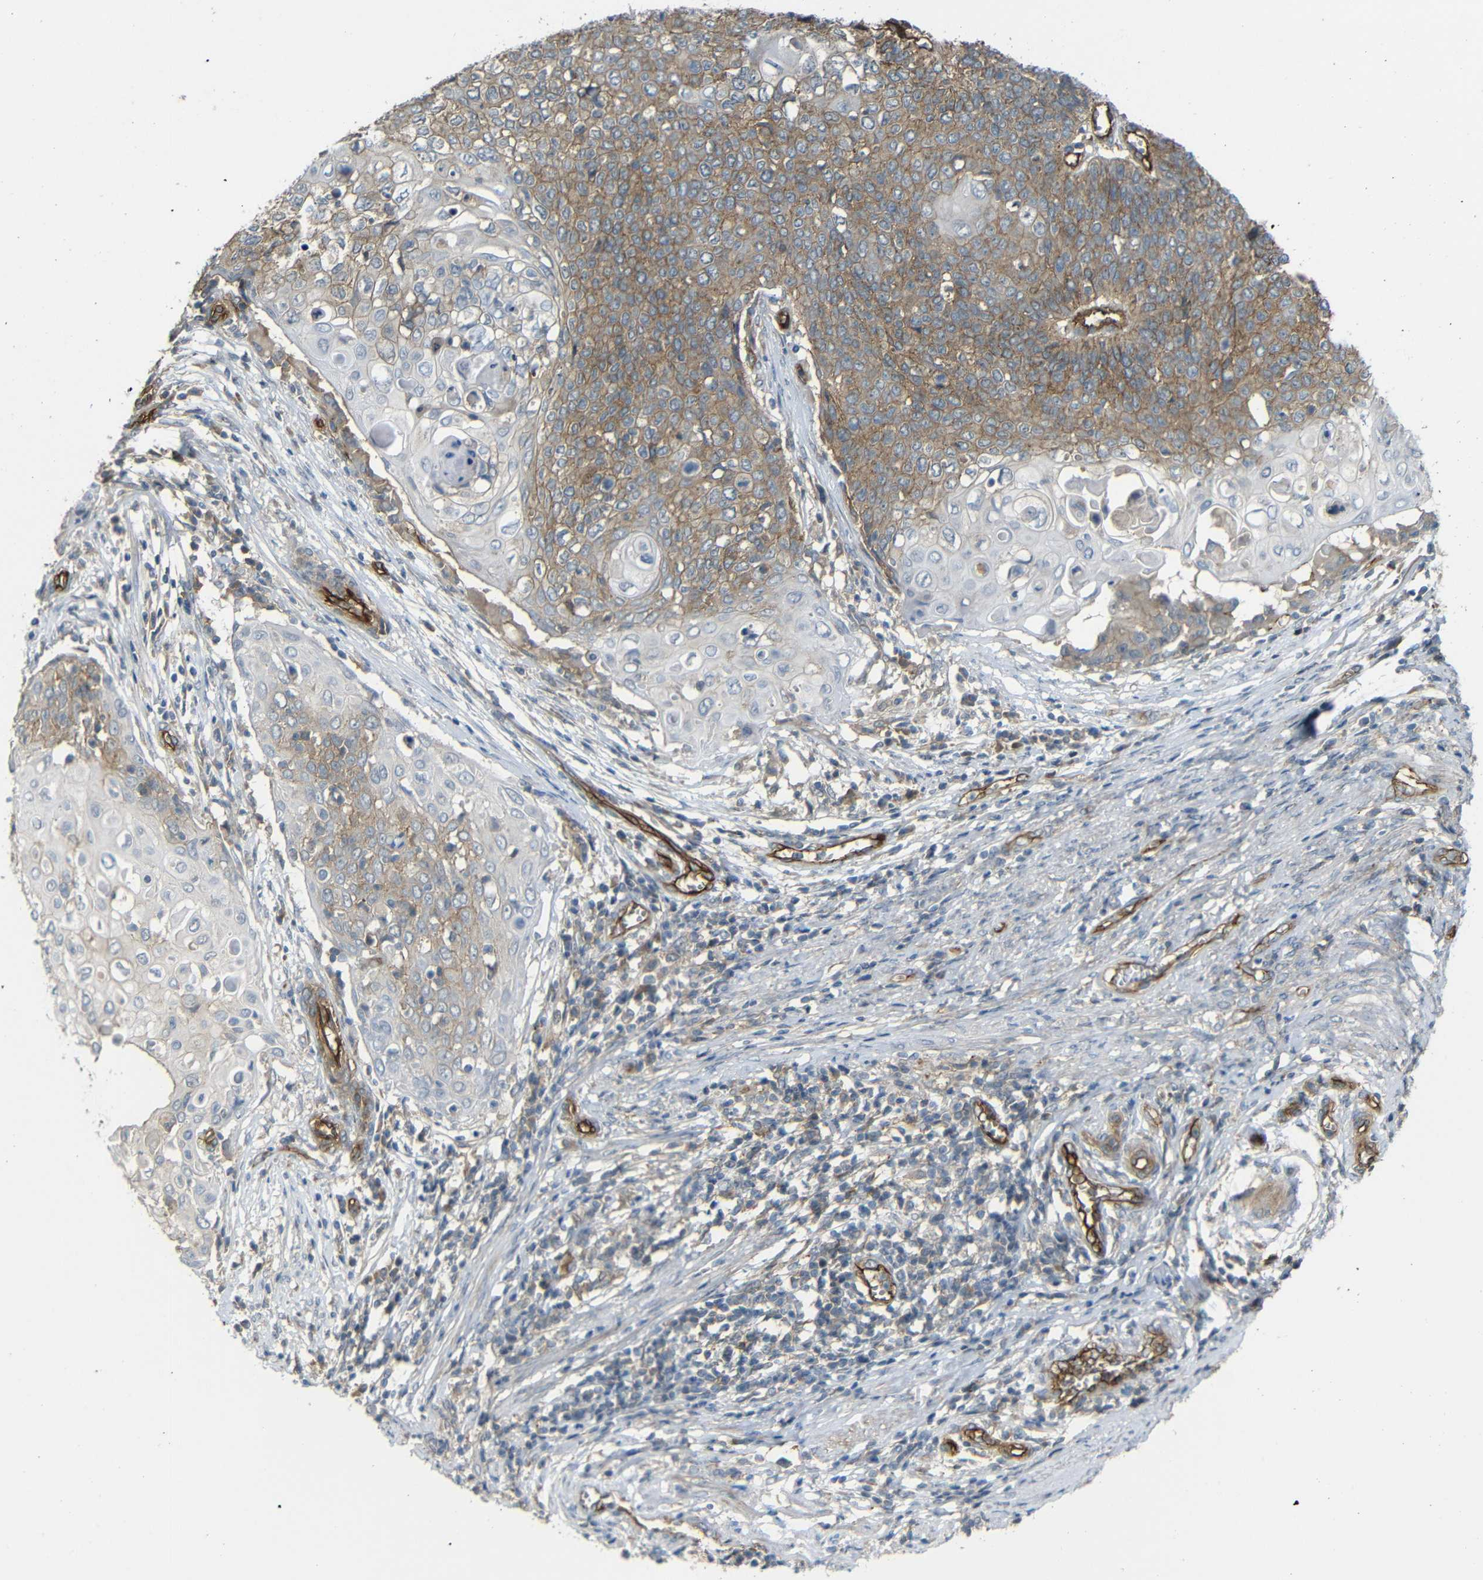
{"staining": {"intensity": "moderate", "quantity": "25%-75%", "location": "cytoplasmic/membranous"}, "tissue": "cervical cancer", "cell_type": "Tumor cells", "image_type": "cancer", "snomed": [{"axis": "morphology", "description": "Squamous cell carcinoma, NOS"}, {"axis": "topography", "description": "Cervix"}], "caption": "Immunohistochemistry (IHC) micrograph of human cervical cancer (squamous cell carcinoma) stained for a protein (brown), which shows medium levels of moderate cytoplasmic/membranous staining in about 25%-75% of tumor cells.", "gene": "RELL1", "patient": {"sex": "female", "age": 39}}